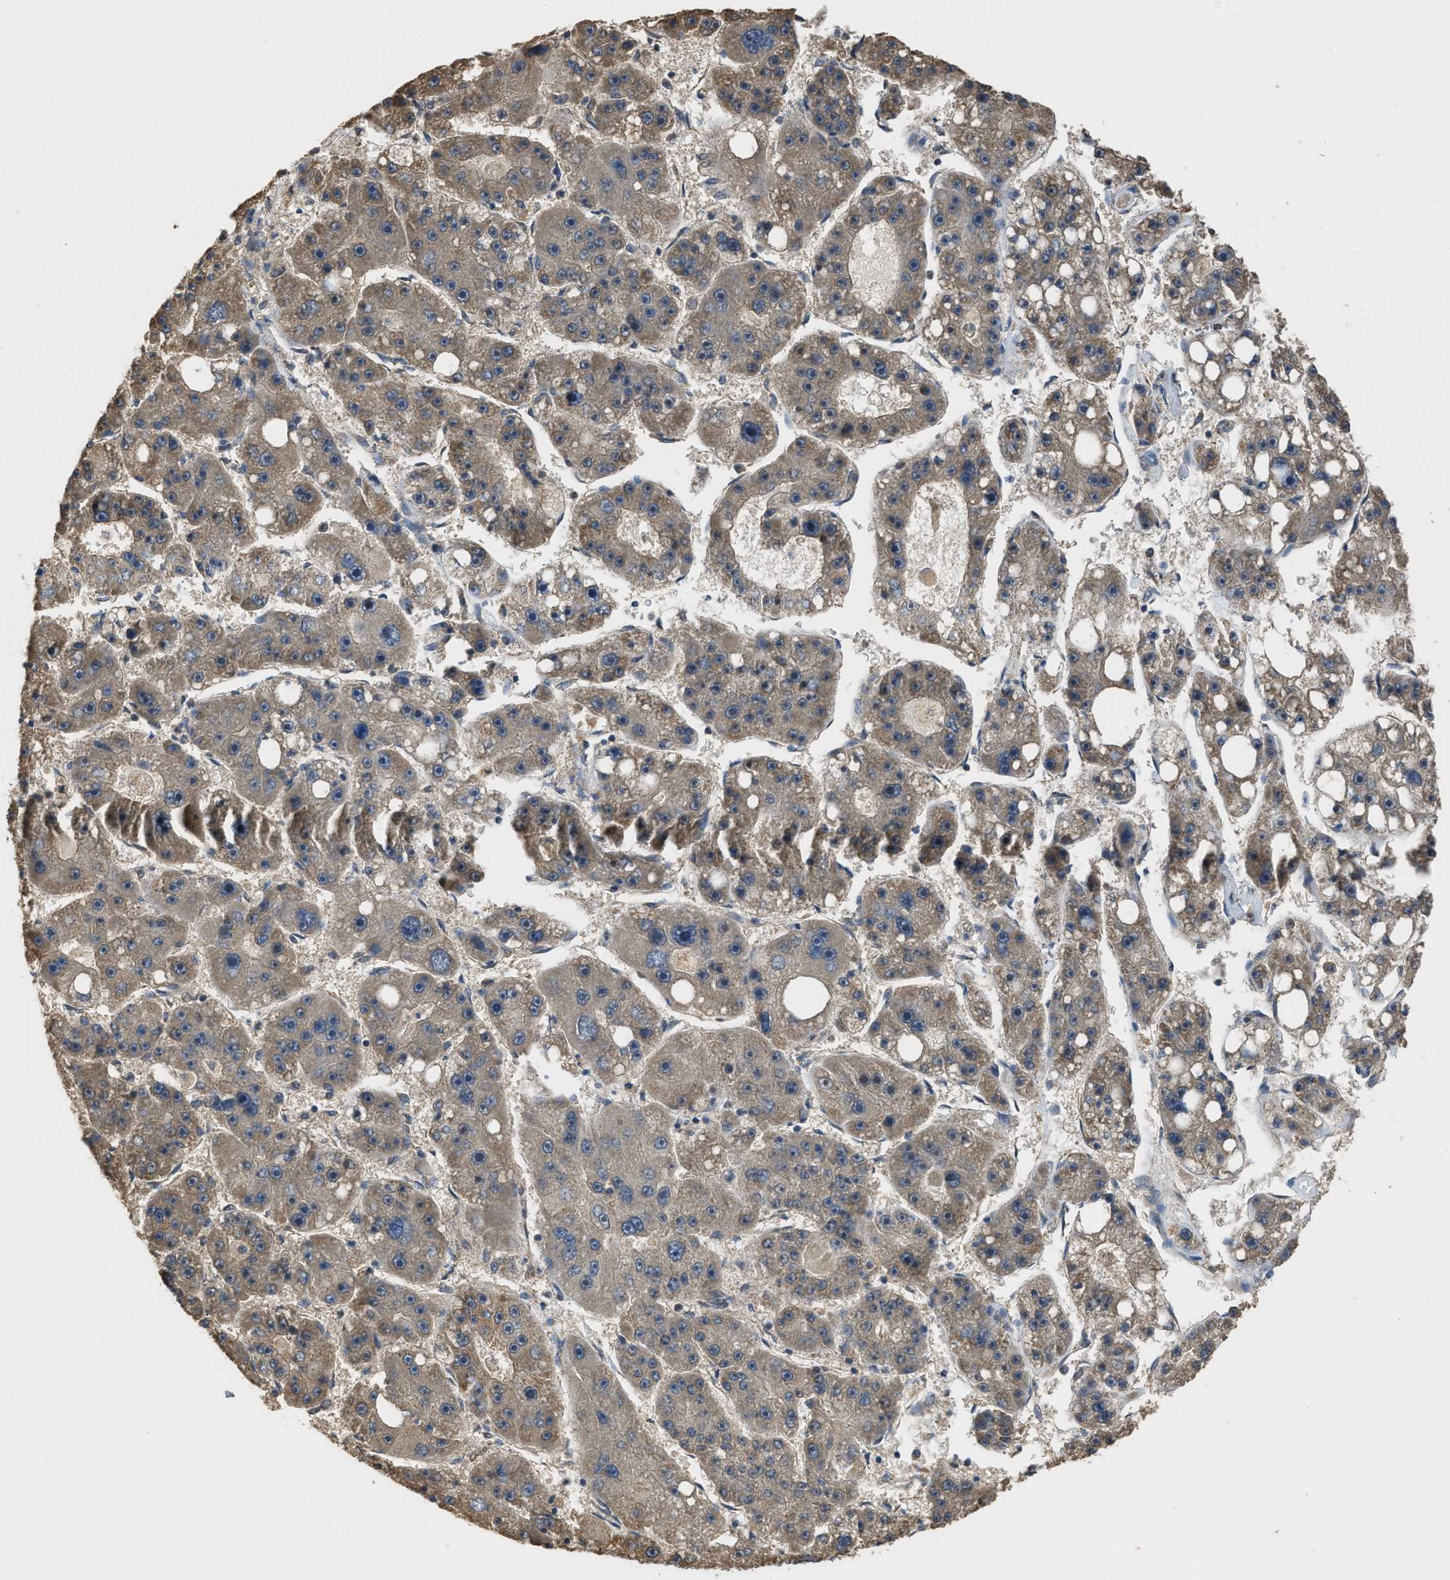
{"staining": {"intensity": "weak", "quantity": "25%-75%", "location": "cytoplasmic/membranous"}, "tissue": "liver cancer", "cell_type": "Tumor cells", "image_type": "cancer", "snomed": [{"axis": "morphology", "description": "Carcinoma, Hepatocellular, NOS"}, {"axis": "topography", "description": "Liver"}], "caption": "A high-resolution photomicrograph shows IHC staining of liver cancer (hepatocellular carcinoma), which reveals weak cytoplasmic/membranous positivity in about 25%-75% of tumor cells.", "gene": "DENND6B", "patient": {"sex": "female", "age": 61}}